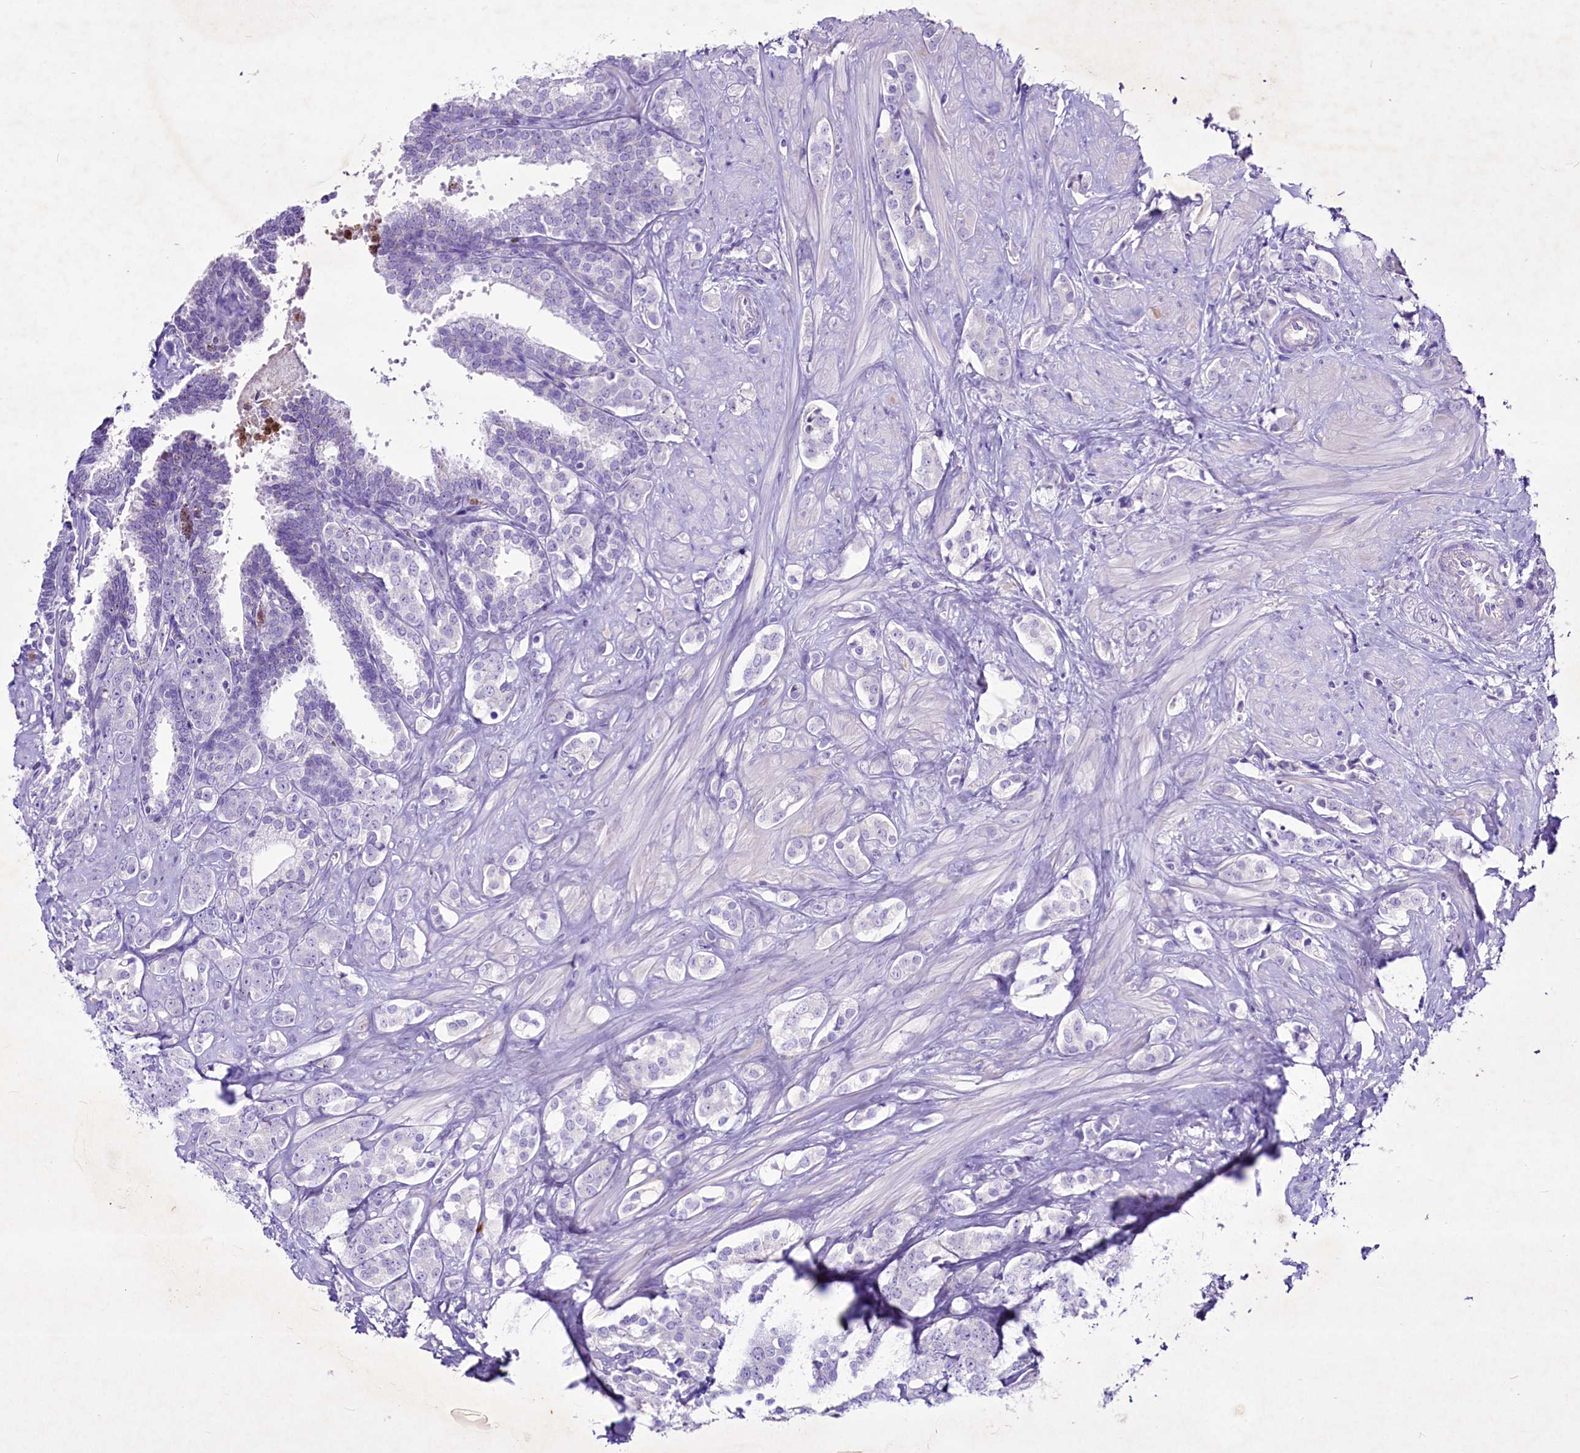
{"staining": {"intensity": "negative", "quantity": "none", "location": "none"}, "tissue": "prostate cancer", "cell_type": "Tumor cells", "image_type": "cancer", "snomed": [{"axis": "morphology", "description": "Adenocarcinoma, High grade"}, {"axis": "topography", "description": "Prostate"}], "caption": "An immunohistochemistry photomicrograph of prostate cancer is shown. There is no staining in tumor cells of prostate cancer. (DAB (3,3'-diaminobenzidine) IHC visualized using brightfield microscopy, high magnification).", "gene": "FAM209B", "patient": {"sex": "male", "age": 62}}